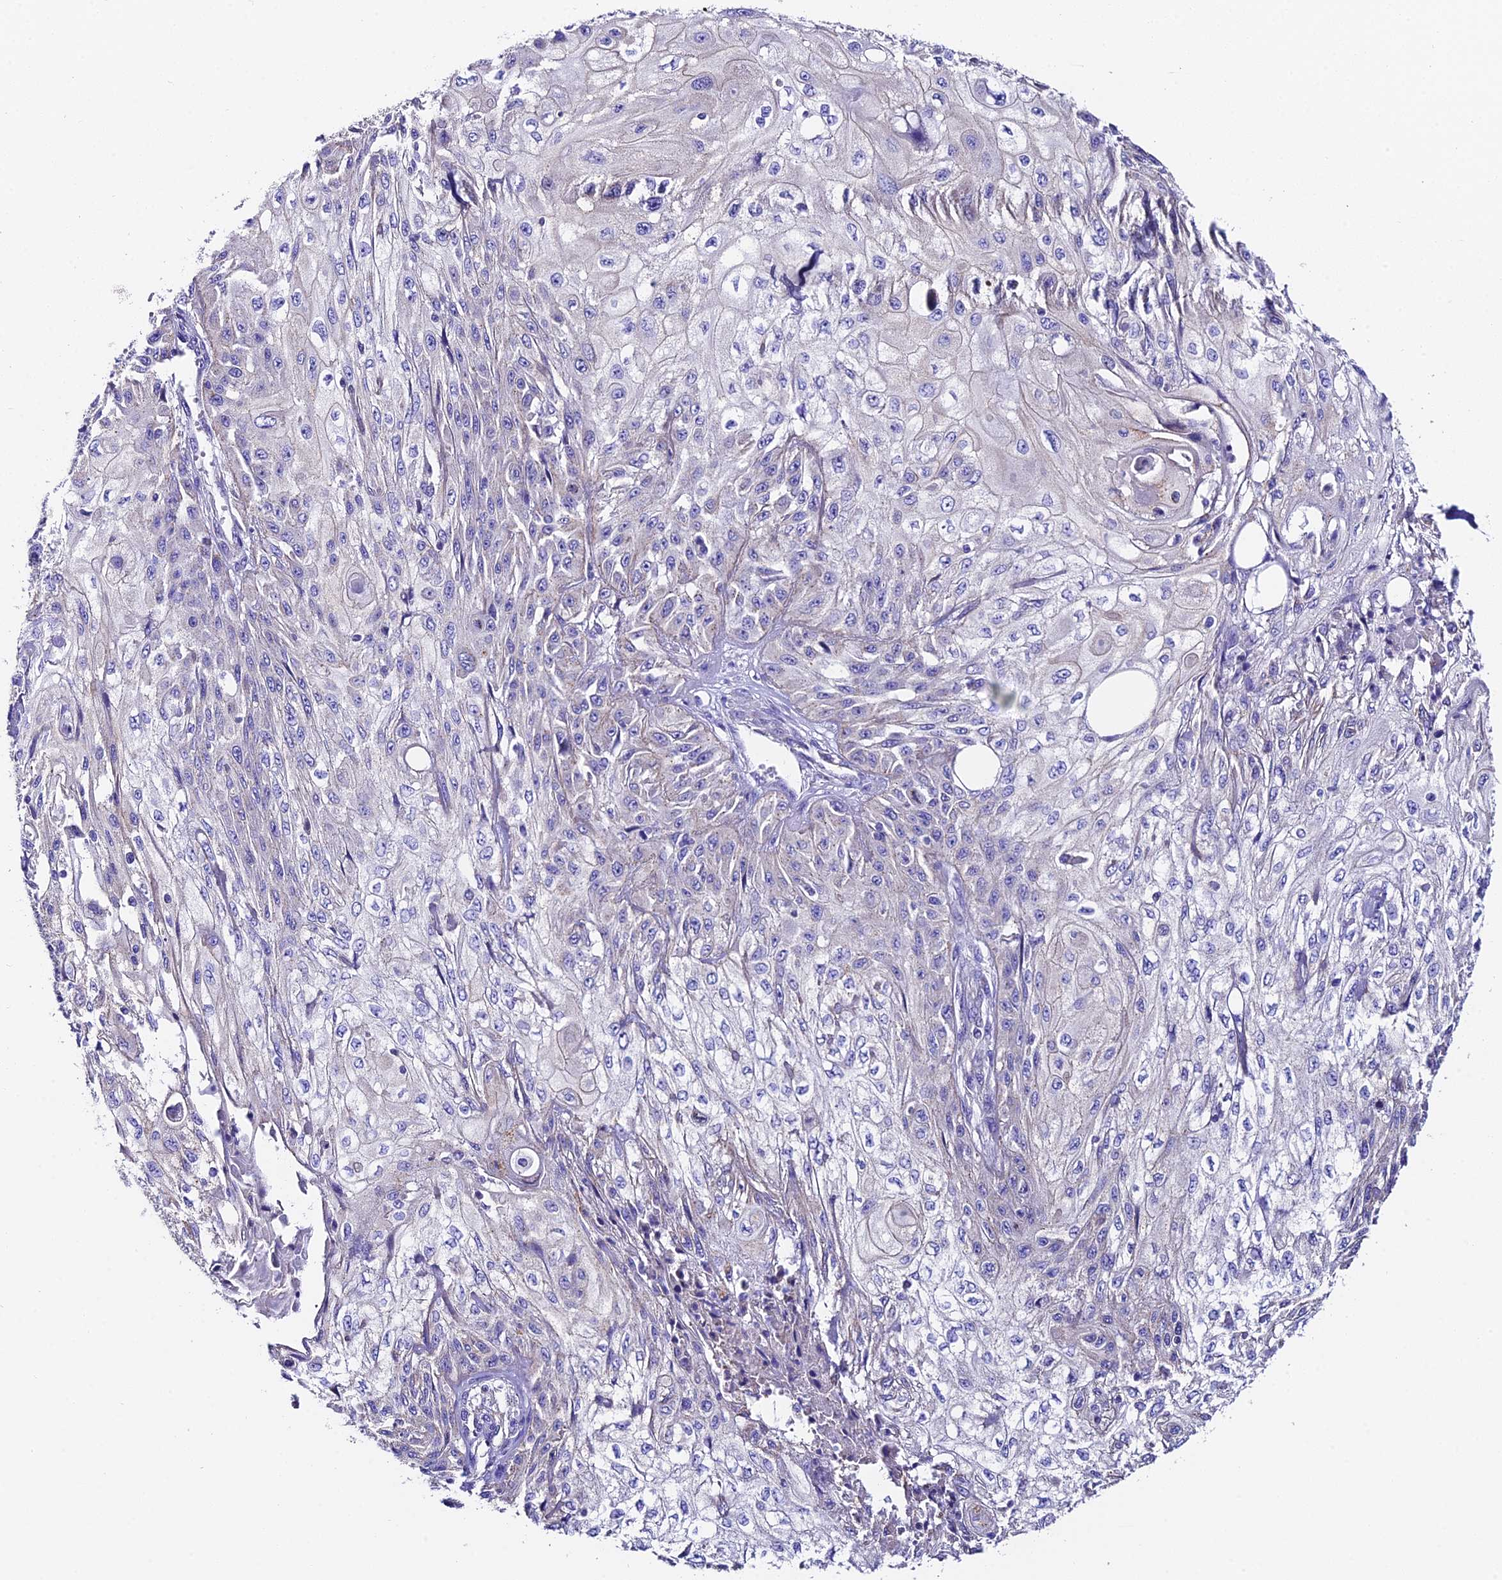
{"staining": {"intensity": "negative", "quantity": "none", "location": "none"}, "tissue": "skin cancer", "cell_type": "Tumor cells", "image_type": "cancer", "snomed": [{"axis": "morphology", "description": "Squamous cell carcinoma, NOS"}, {"axis": "morphology", "description": "Squamous cell carcinoma, metastatic, NOS"}, {"axis": "topography", "description": "Skin"}, {"axis": "topography", "description": "Lymph node"}], "caption": "This is a micrograph of immunohistochemistry (IHC) staining of skin squamous cell carcinoma, which shows no expression in tumor cells. Nuclei are stained in blue.", "gene": "QRFP", "patient": {"sex": "male", "age": 75}}